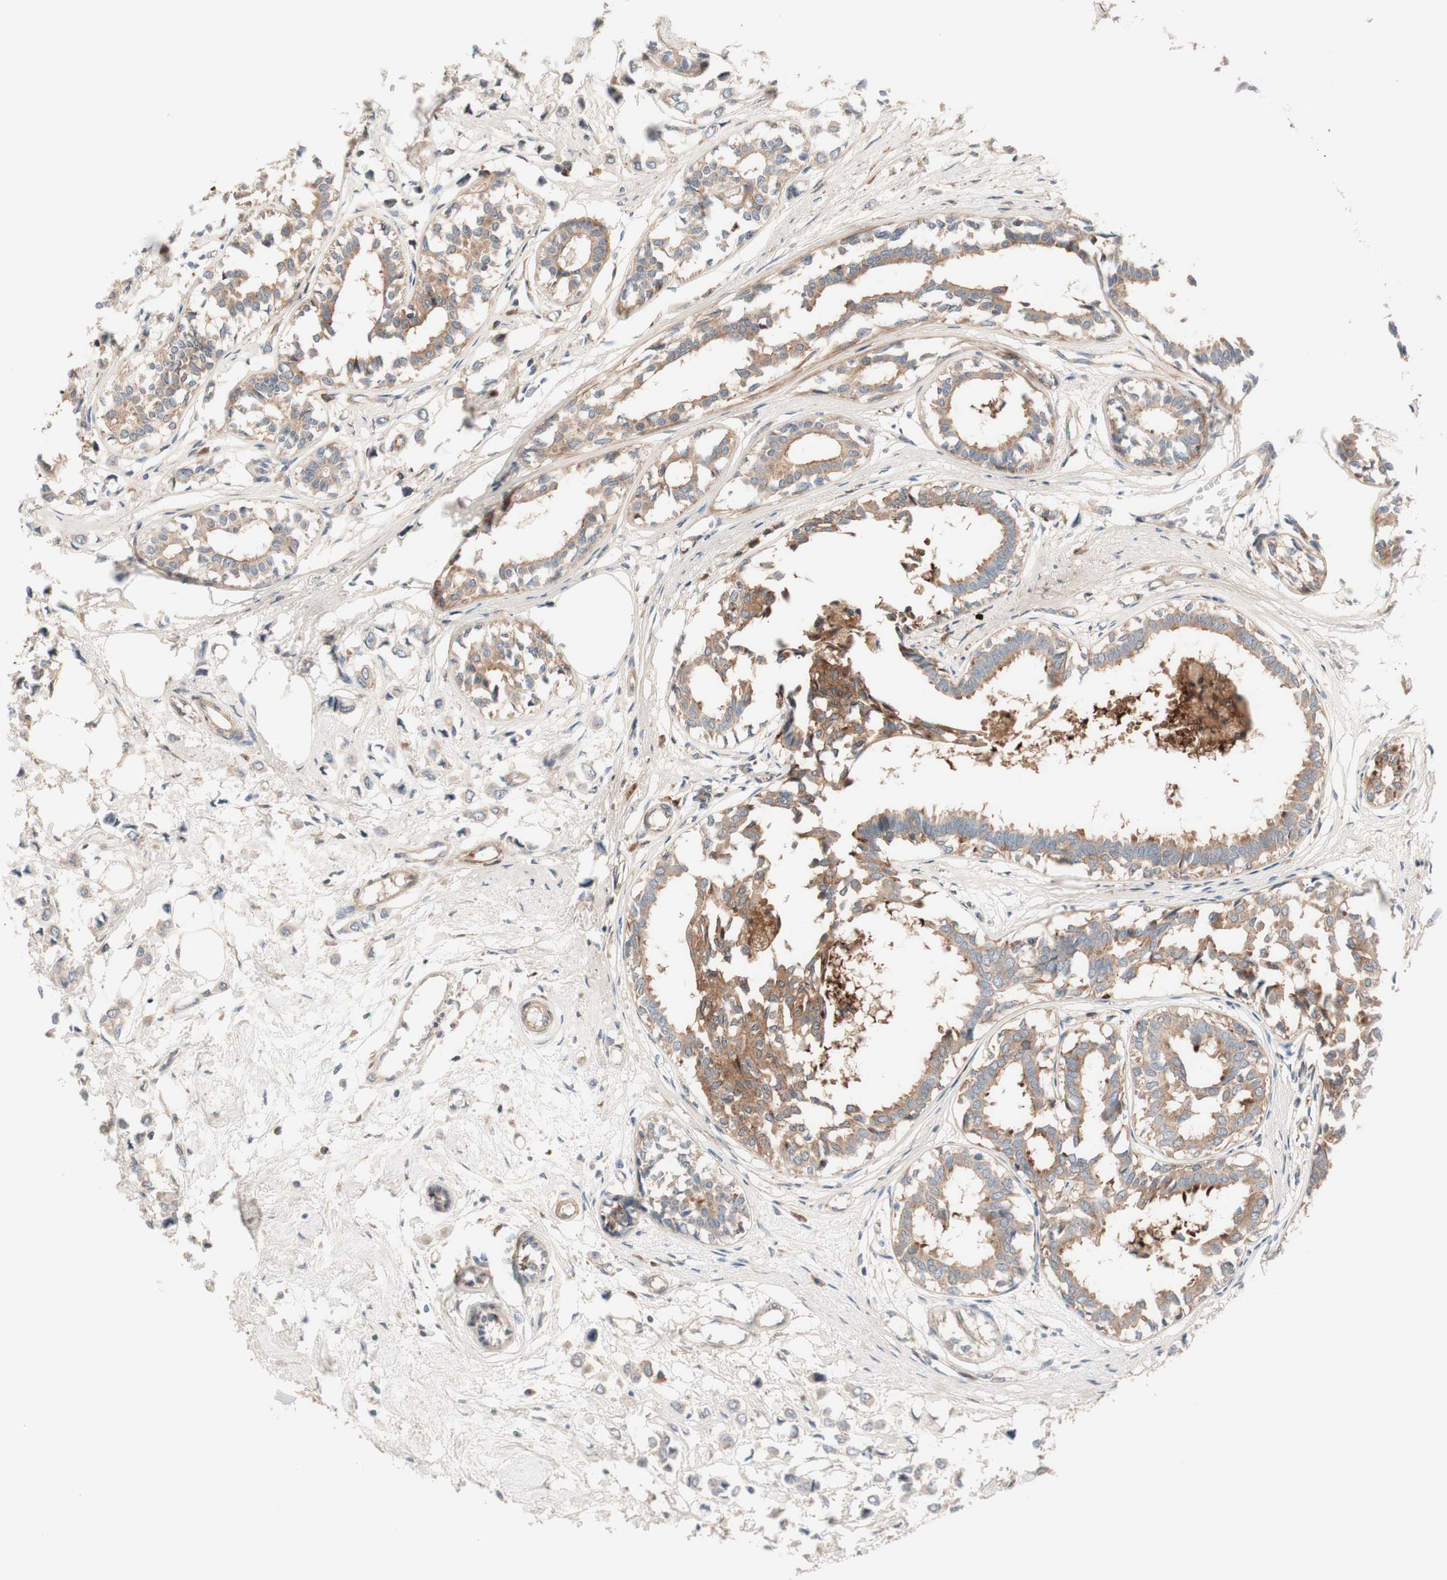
{"staining": {"intensity": "weak", "quantity": ">75%", "location": "cytoplasmic/membranous"}, "tissue": "breast cancer", "cell_type": "Tumor cells", "image_type": "cancer", "snomed": [{"axis": "morphology", "description": "Lobular carcinoma"}, {"axis": "topography", "description": "Breast"}], "caption": "Immunohistochemical staining of breast cancer reveals low levels of weak cytoplasmic/membranous protein expression in approximately >75% of tumor cells. (Stains: DAB in brown, nuclei in blue, Microscopy: brightfield microscopy at high magnification).", "gene": "CCN4", "patient": {"sex": "female", "age": 51}}